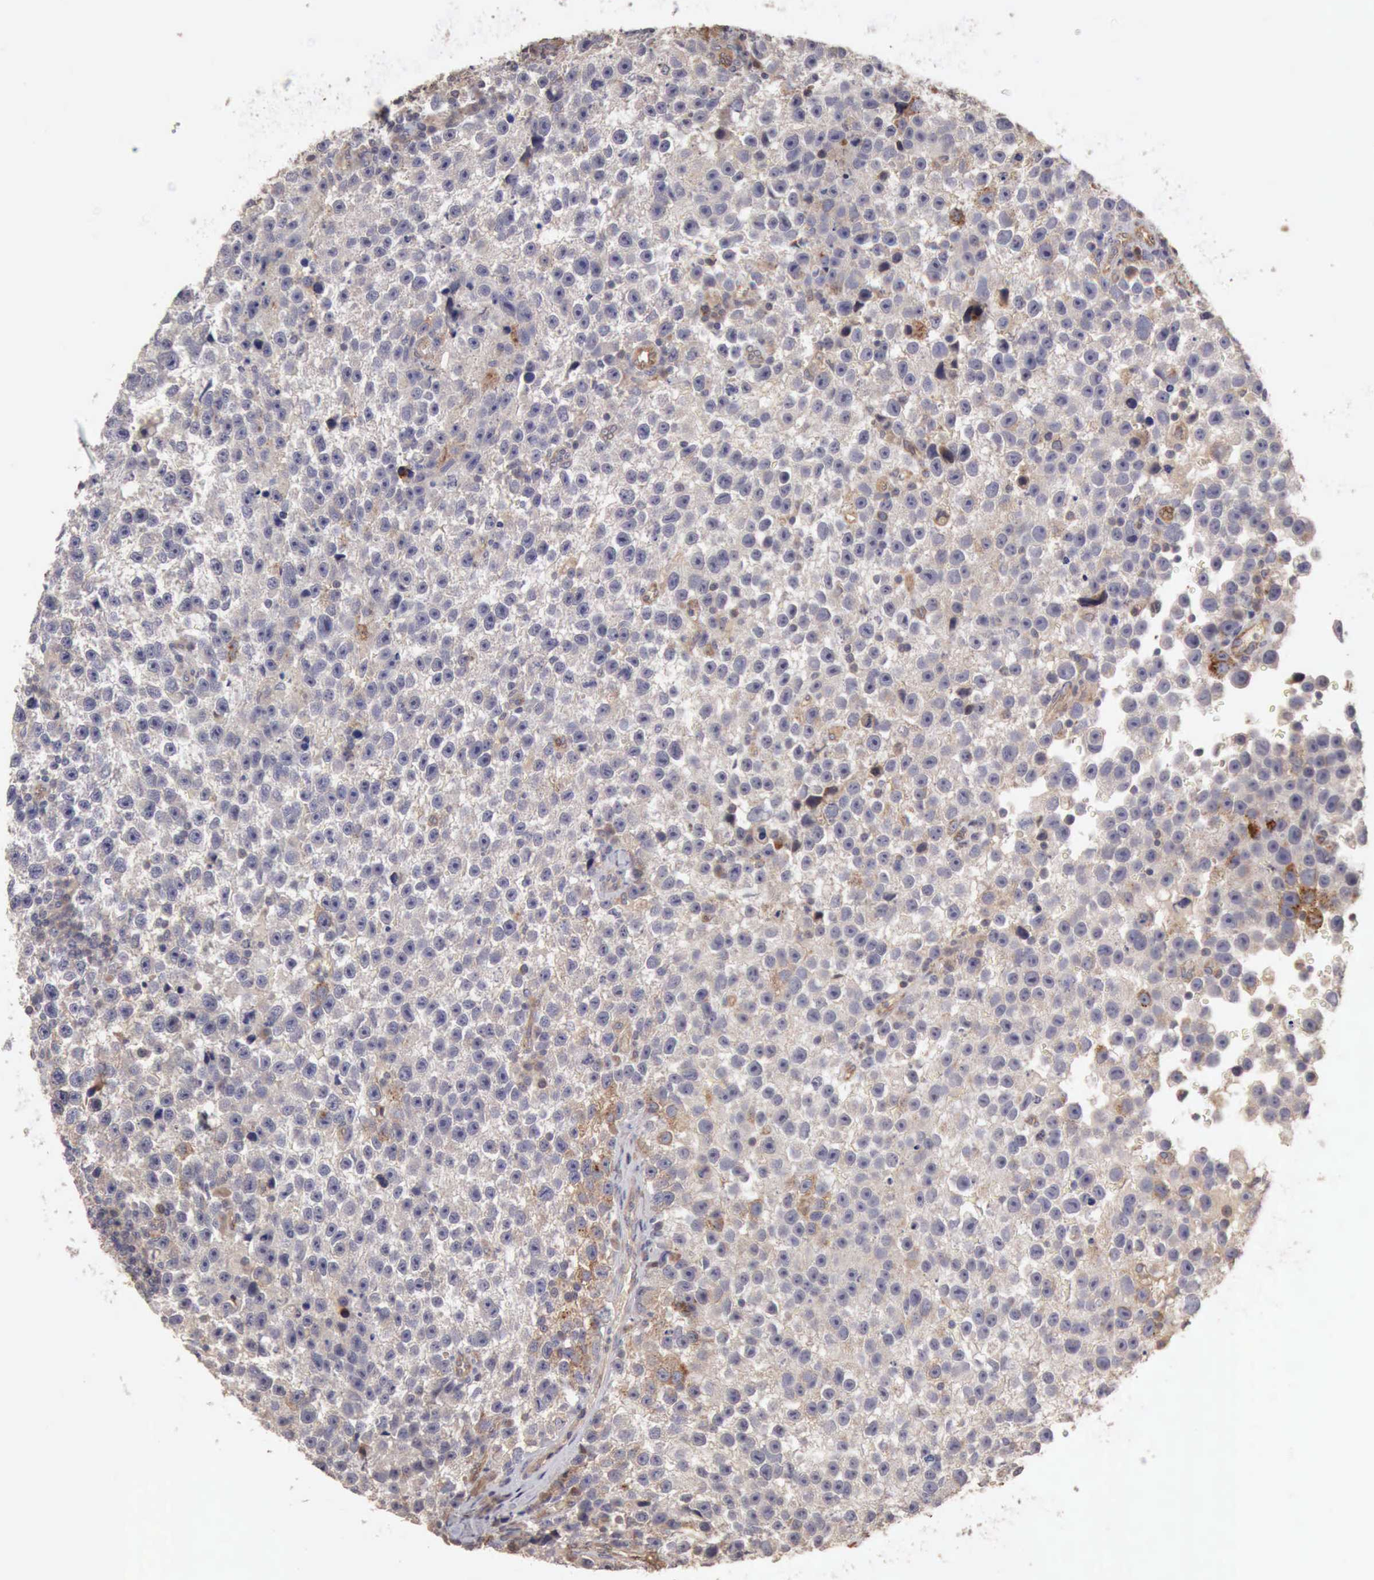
{"staining": {"intensity": "negative", "quantity": "none", "location": "none"}, "tissue": "testis cancer", "cell_type": "Tumor cells", "image_type": "cancer", "snomed": [{"axis": "morphology", "description": "Seminoma, NOS"}, {"axis": "topography", "description": "Testis"}], "caption": "This histopathology image is of testis cancer (seminoma) stained with immunohistochemistry (IHC) to label a protein in brown with the nuclei are counter-stained blue. There is no staining in tumor cells.", "gene": "BMX", "patient": {"sex": "male", "age": 33}}